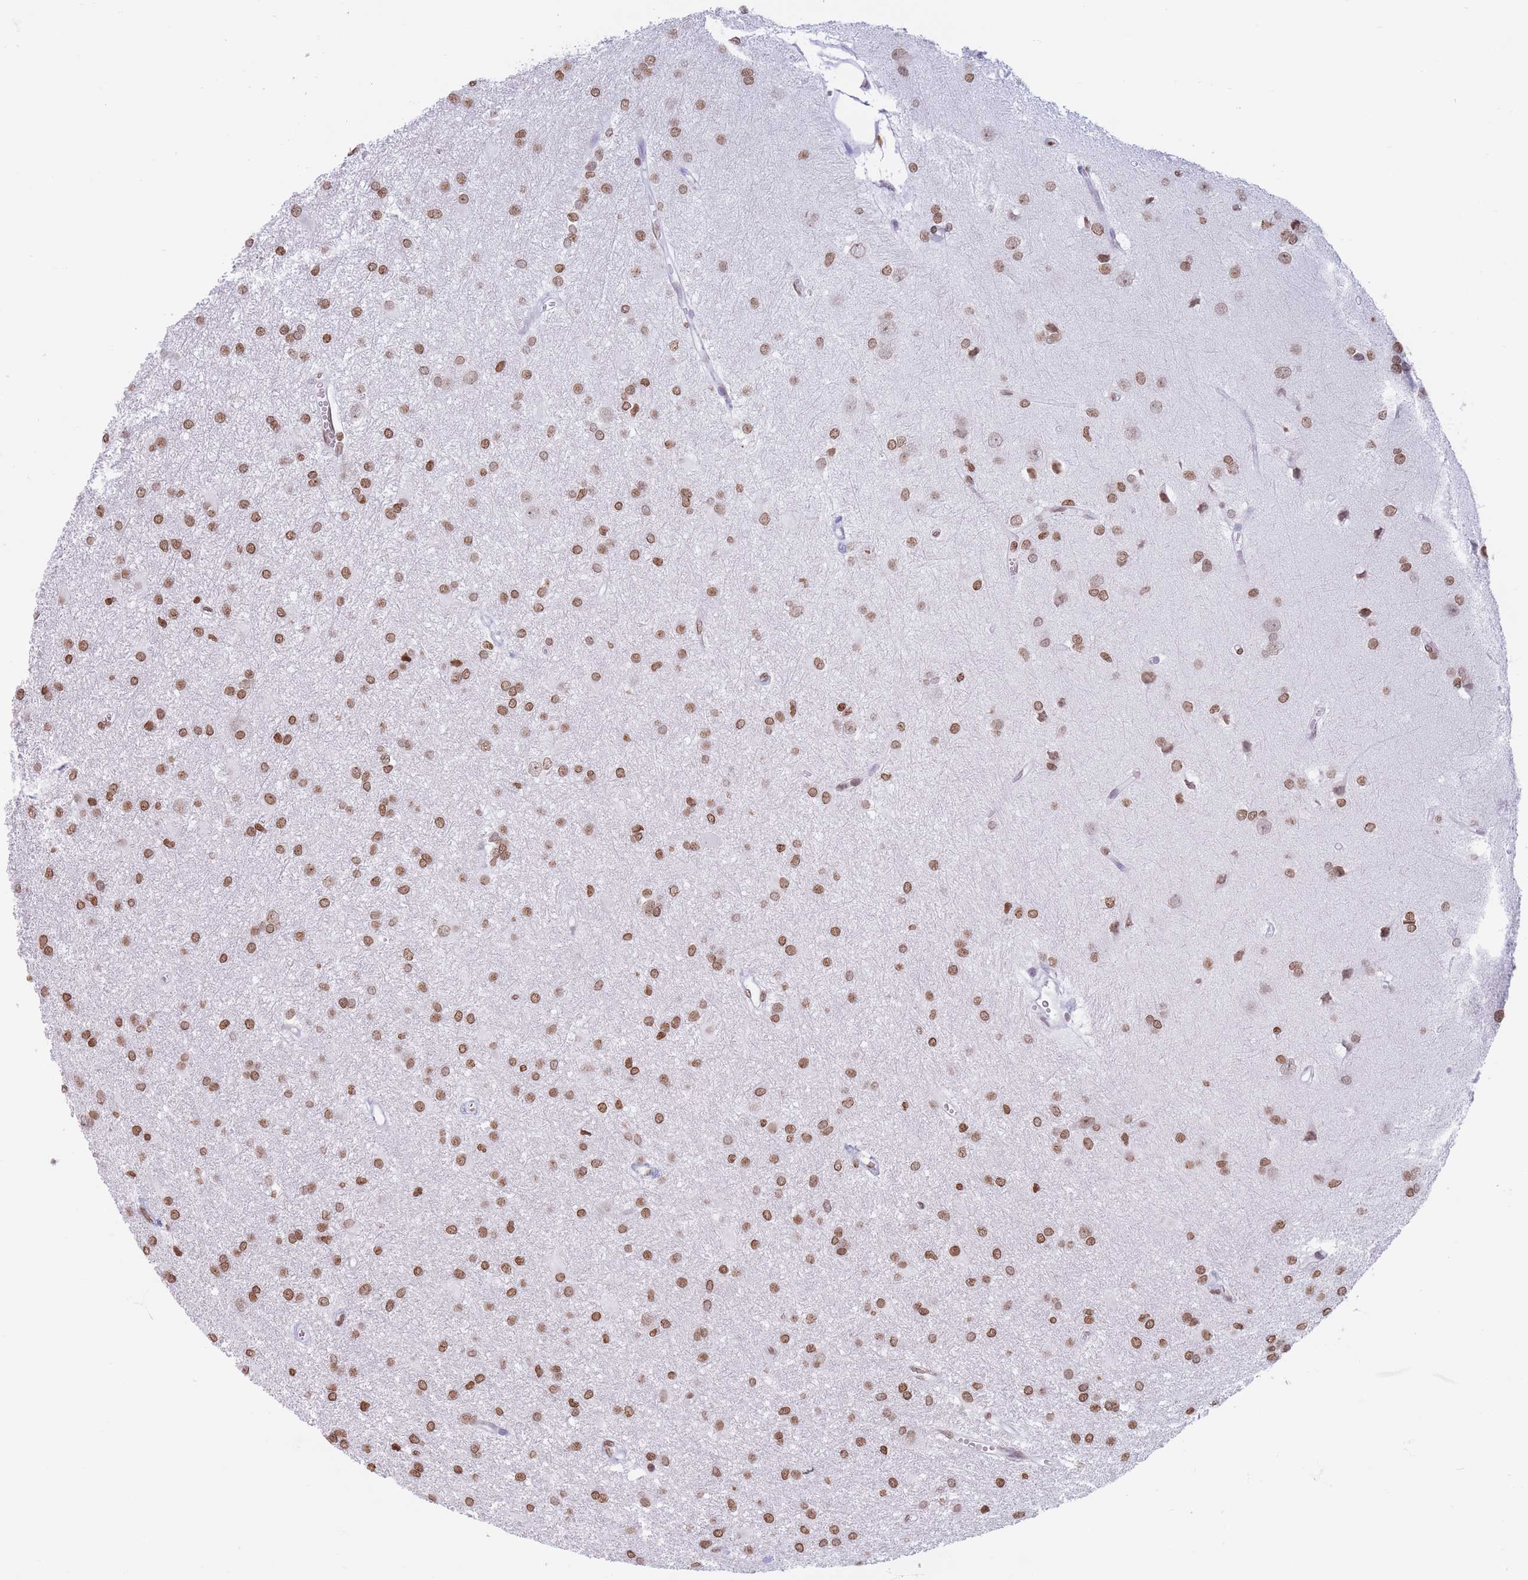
{"staining": {"intensity": "moderate", "quantity": ">75%", "location": "nuclear"}, "tissue": "glioma", "cell_type": "Tumor cells", "image_type": "cancer", "snomed": [{"axis": "morphology", "description": "Glioma, malignant, High grade"}, {"axis": "topography", "description": "Brain"}], "caption": "DAB immunohistochemical staining of human glioma demonstrates moderate nuclear protein expression in approximately >75% of tumor cells.", "gene": "RYK", "patient": {"sex": "female", "age": 50}}